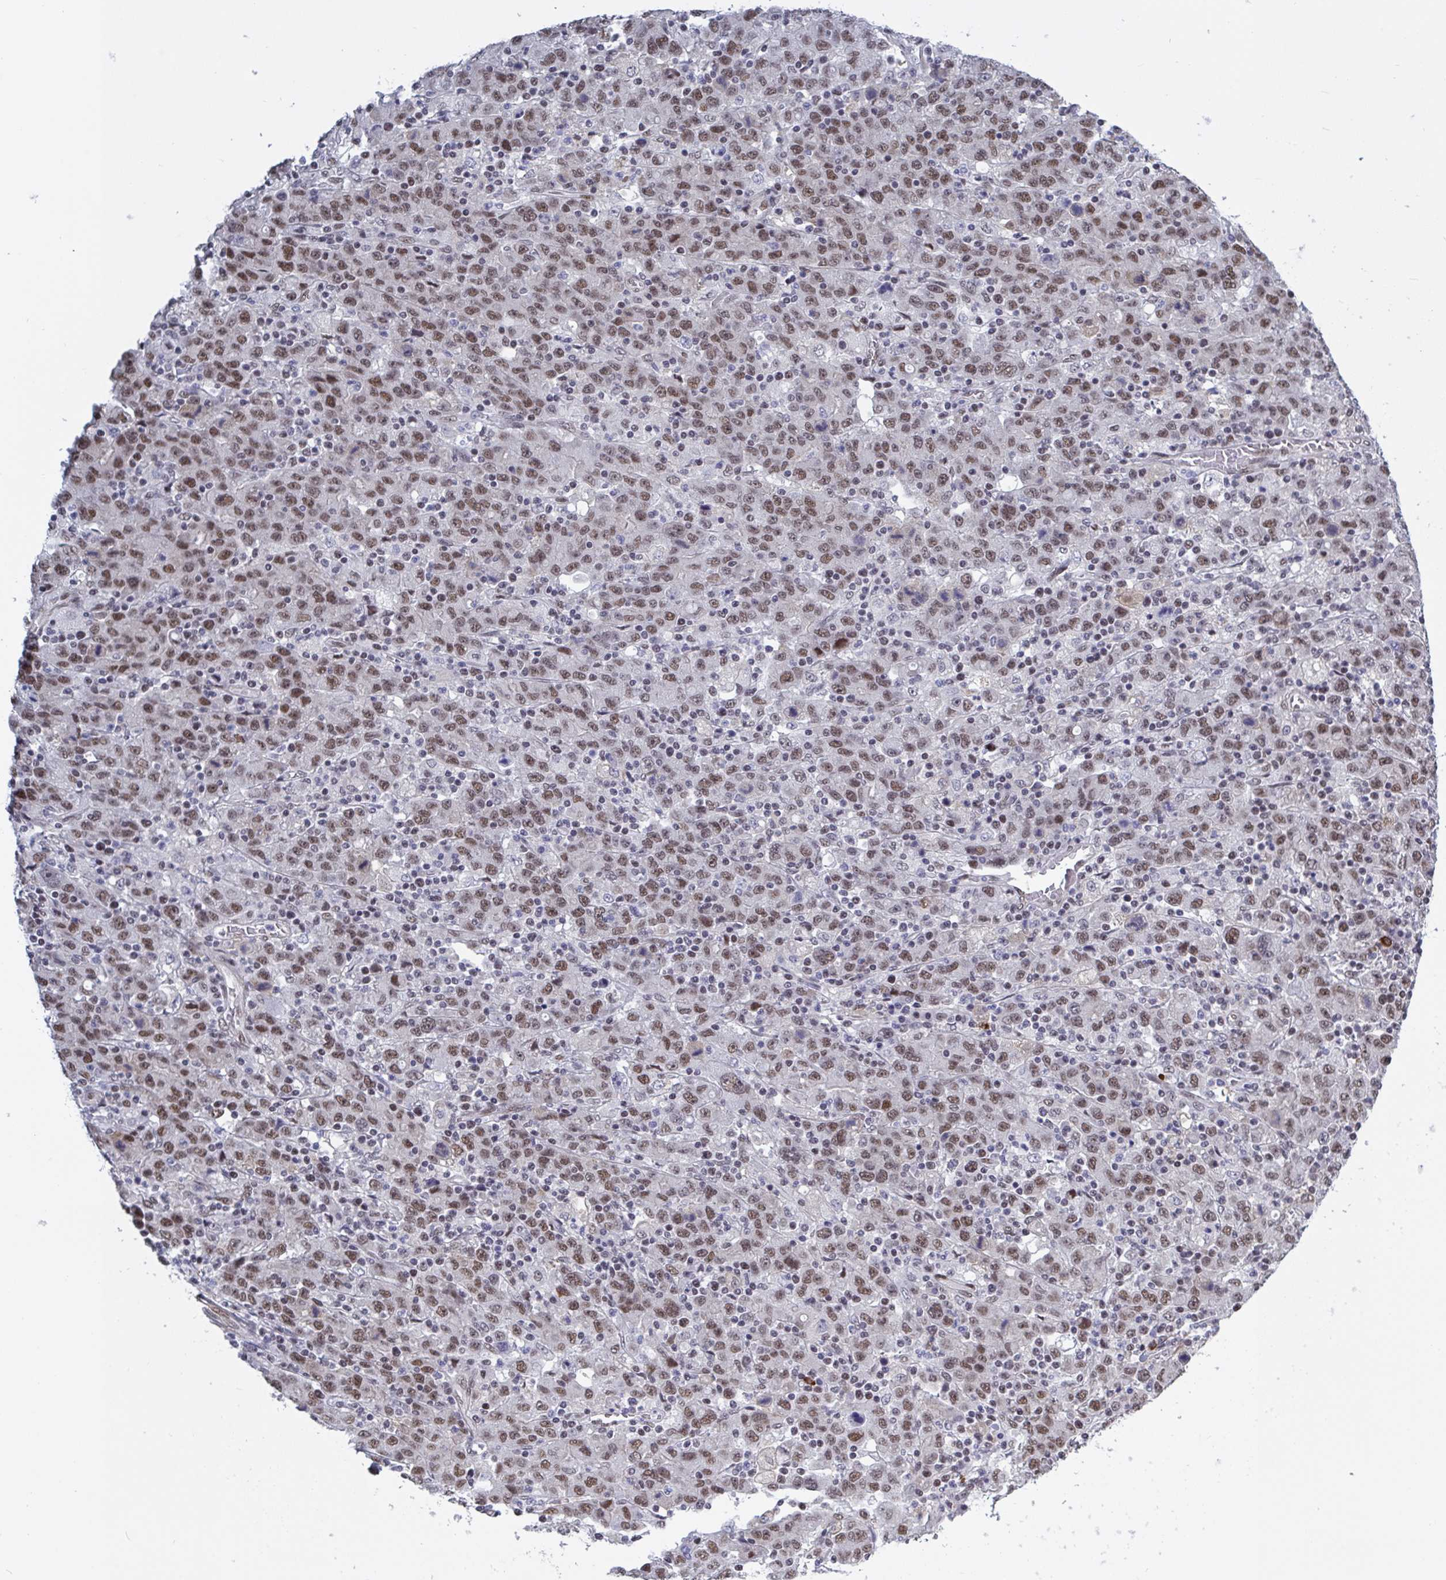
{"staining": {"intensity": "moderate", "quantity": ">75%", "location": "nuclear"}, "tissue": "stomach cancer", "cell_type": "Tumor cells", "image_type": "cancer", "snomed": [{"axis": "morphology", "description": "Adenocarcinoma, NOS"}, {"axis": "topography", "description": "Stomach, upper"}], "caption": "Immunohistochemistry (IHC) micrograph of neoplastic tissue: stomach cancer (adenocarcinoma) stained using immunohistochemistry exhibits medium levels of moderate protein expression localized specifically in the nuclear of tumor cells, appearing as a nuclear brown color.", "gene": "BCL7B", "patient": {"sex": "male", "age": 69}}